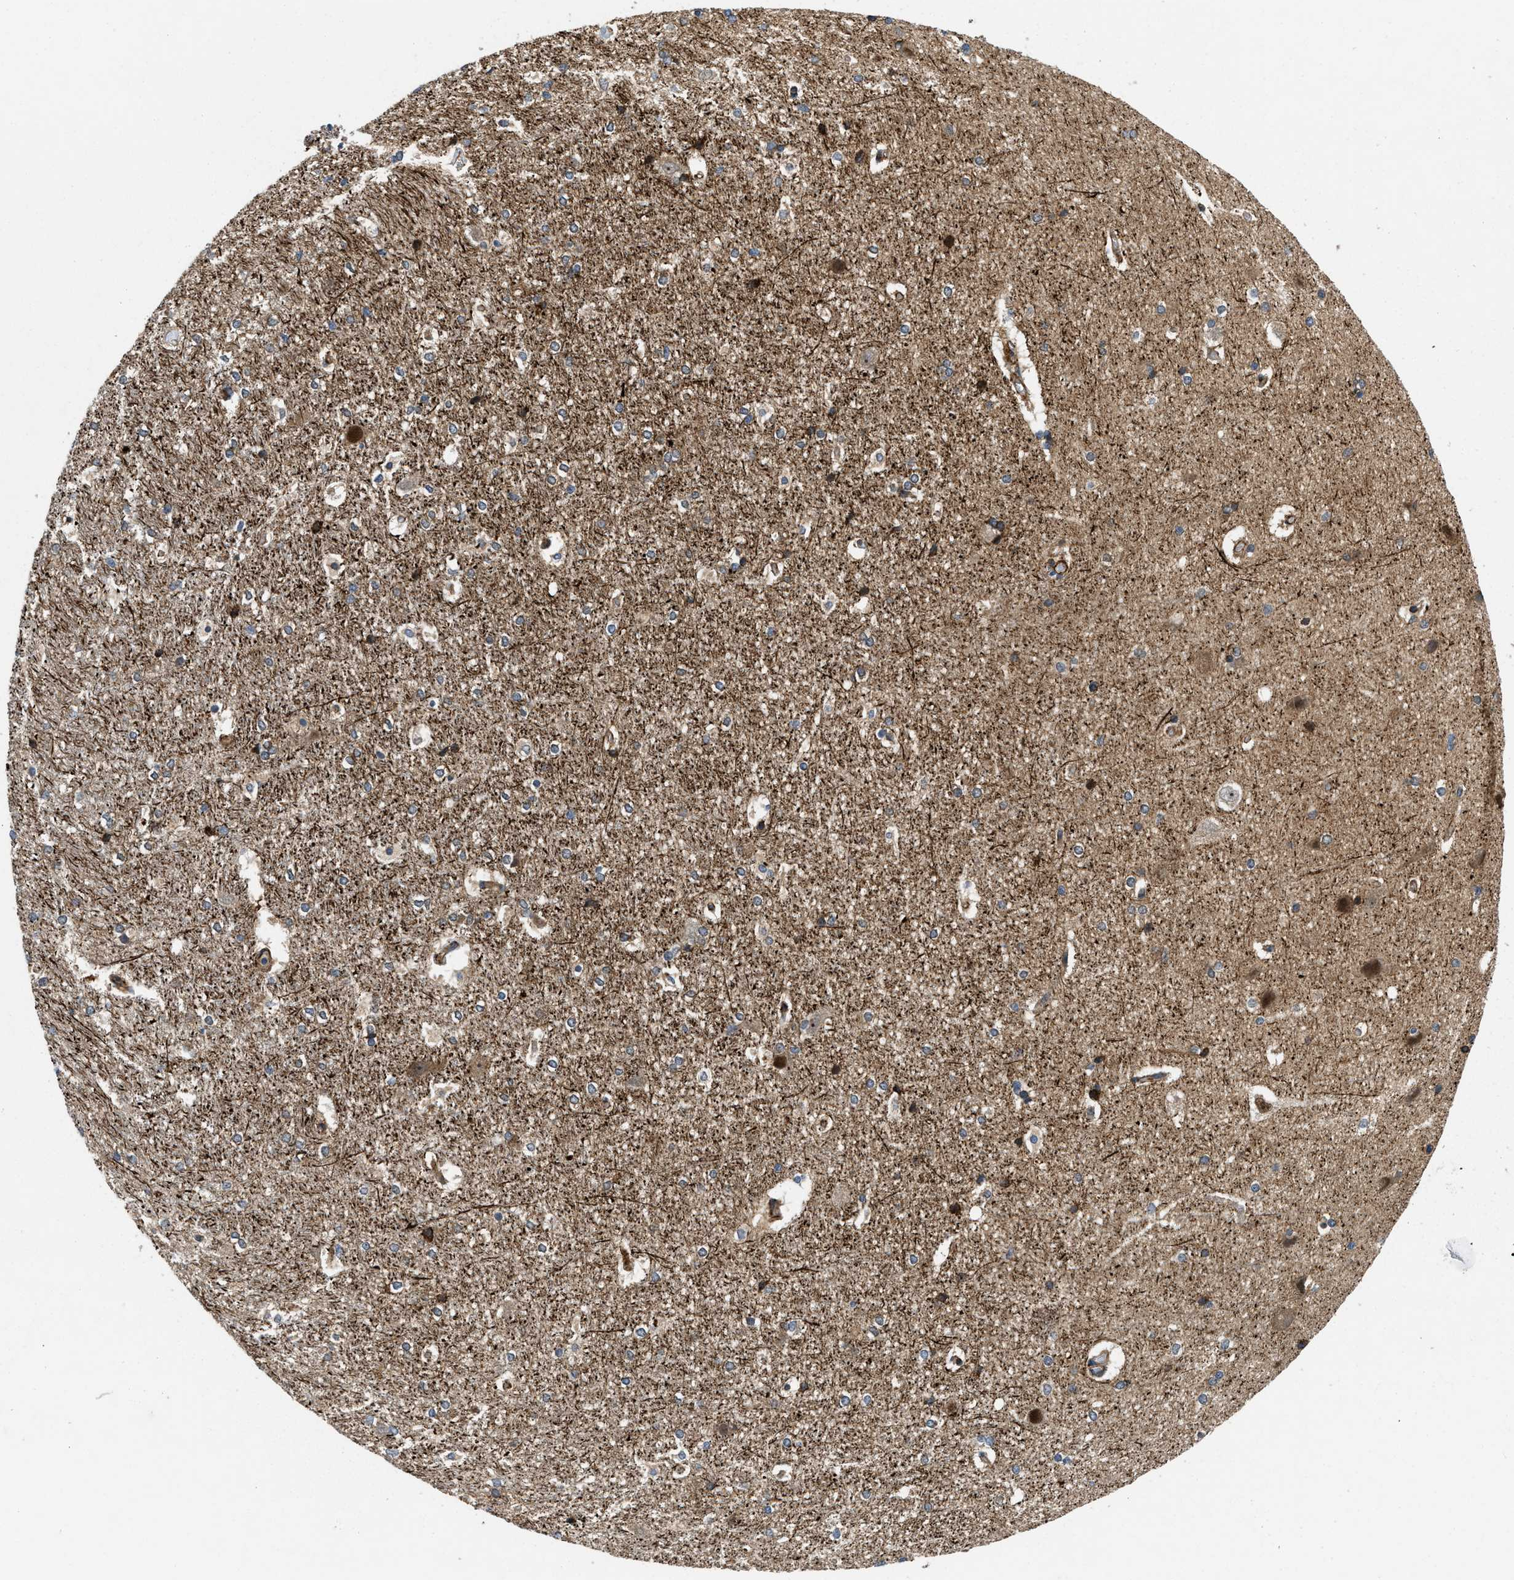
{"staining": {"intensity": "moderate", "quantity": "<25%", "location": "cytoplasmic/membranous"}, "tissue": "hippocampus", "cell_type": "Glial cells", "image_type": "normal", "snomed": [{"axis": "morphology", "description": "Normal tissue, NOS"}, {"axis": "topography", "description": "Hippocampus"}], "caption": "This micrograph demonstrates immunohistochemistry staining of normal human hippocampus, with low moderate cytoplasmic/membranous positivity in about <25% of glial cells.", "gene": "ZNF599", "patient": {"sex": "female", "age": 19}}